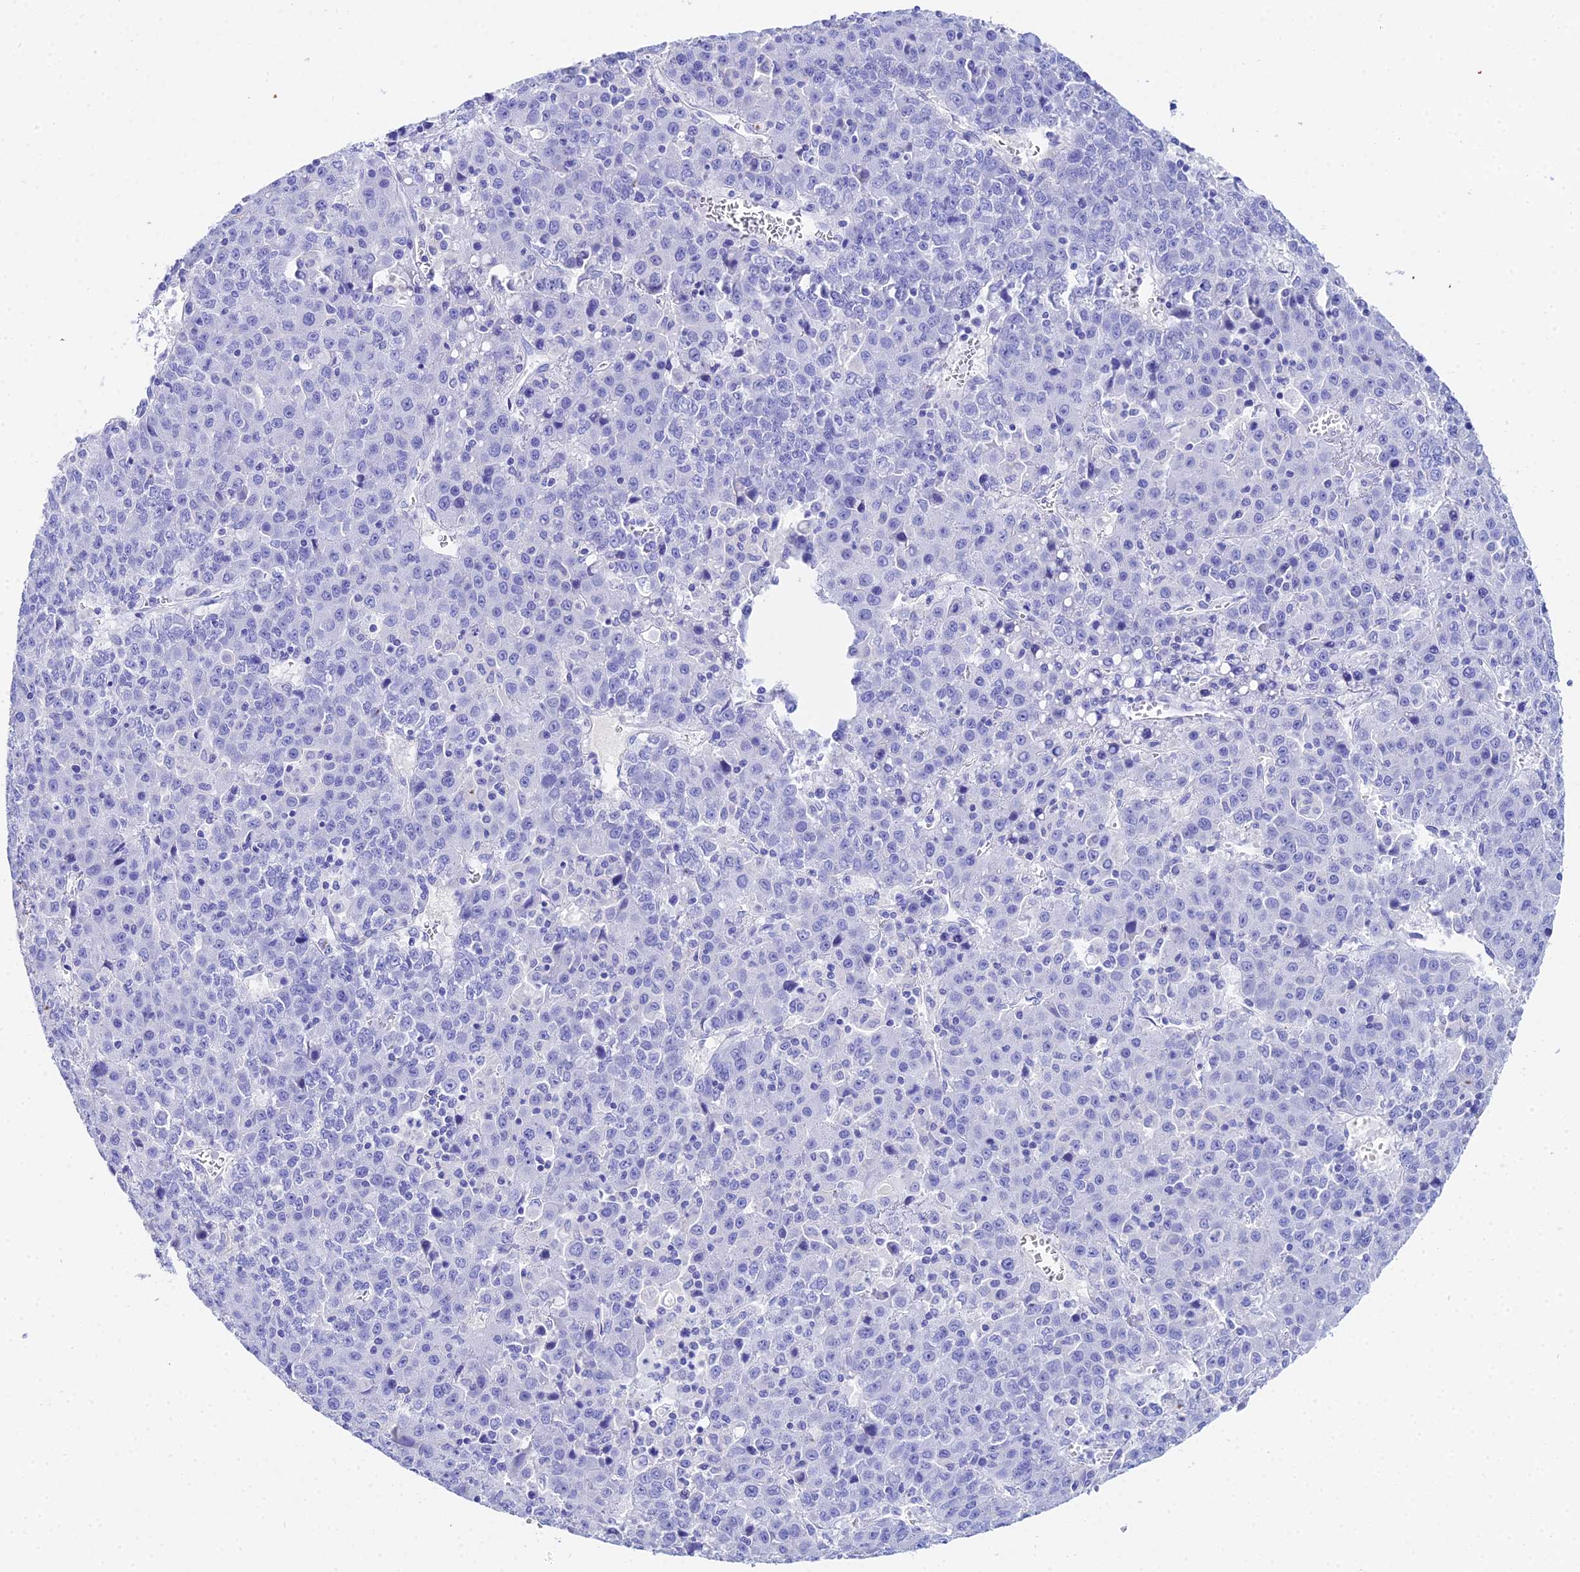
{"staining": {"intensity": "negative", "quantity": "none", "location": "none"}, "tissue": "liver cancer", "cell_type": "Tumor cells", "image_type": "cancer", "snomed": [{"axis": "morphology", "description": "Carcinoma, Hepatocellular, NOS"}, {"axis": "topography", "description": "Liver"}], "caption": "Immunohistochemistry image of human hepatocellular carcinoma (liver) stained for a protein (brown), which demonstrates no staining in tumor cells.", "gene": "CELA3A", "patient": {"sex": "female", "age": 53}}